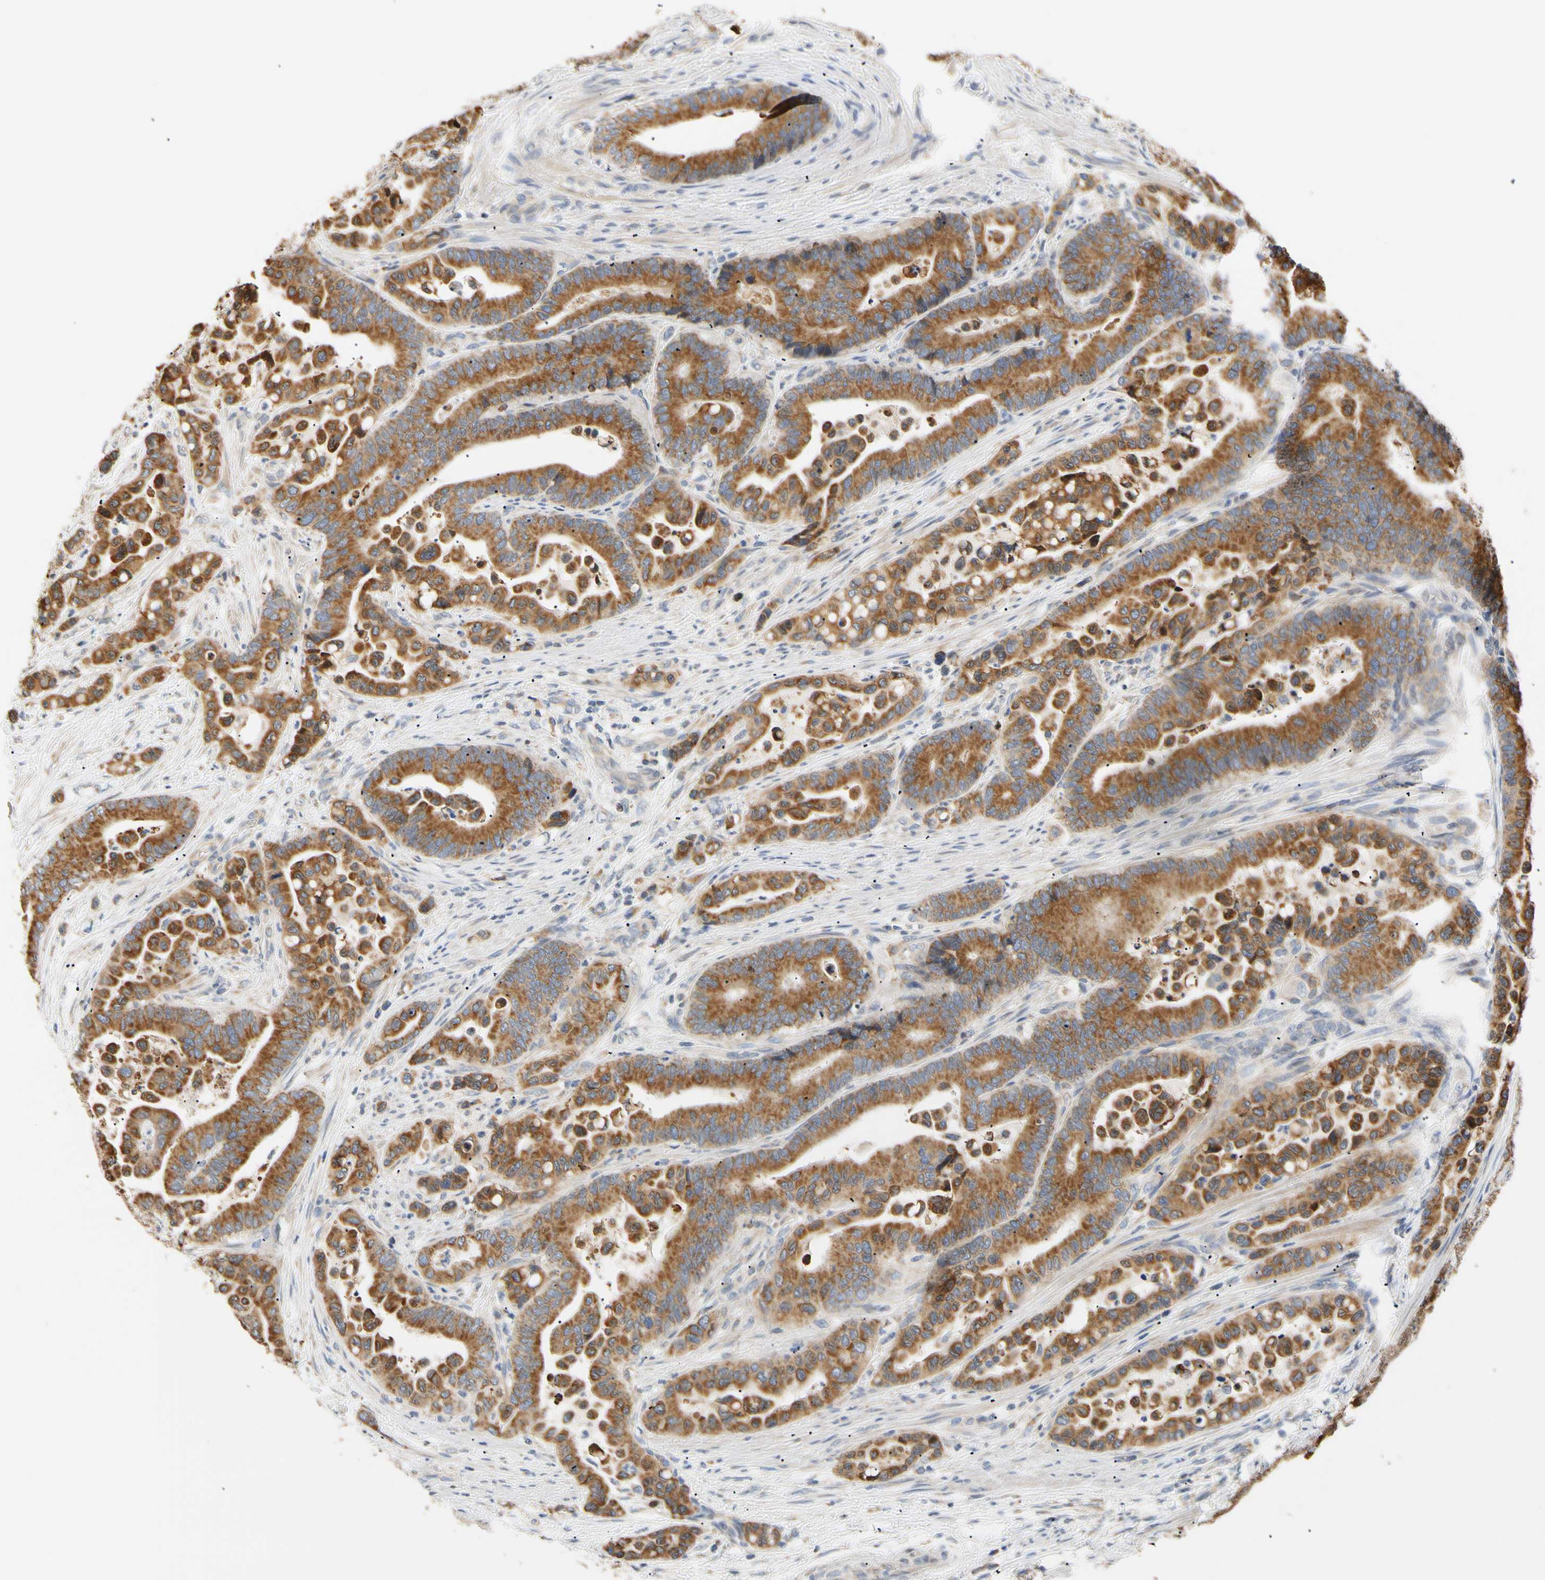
{"staining": {"intensity": "moderate", "quantity": ">75%", "location": "cytoplasmic/membranous"}, "tissue": "colorectal cancer", "cell_type": "Tumor cells", "image_type": "cancer", "snomed": [{"axis": "morphology", "description": "Normal tissue, NOS"}, {"axis": "morphology", "description": "Adenocarcinoma, NOS"}, {"axis": "topography", "description": "Colon"}], "caption": "Brown immunohistochemical staining in colorectal cancer (adenocarcinoma) shows moderate cytoplasmic/membranous staining in about >75% of tumor cells.", "gene": "PLGRKT", "patient": {"sex": "male", "age": 82}}